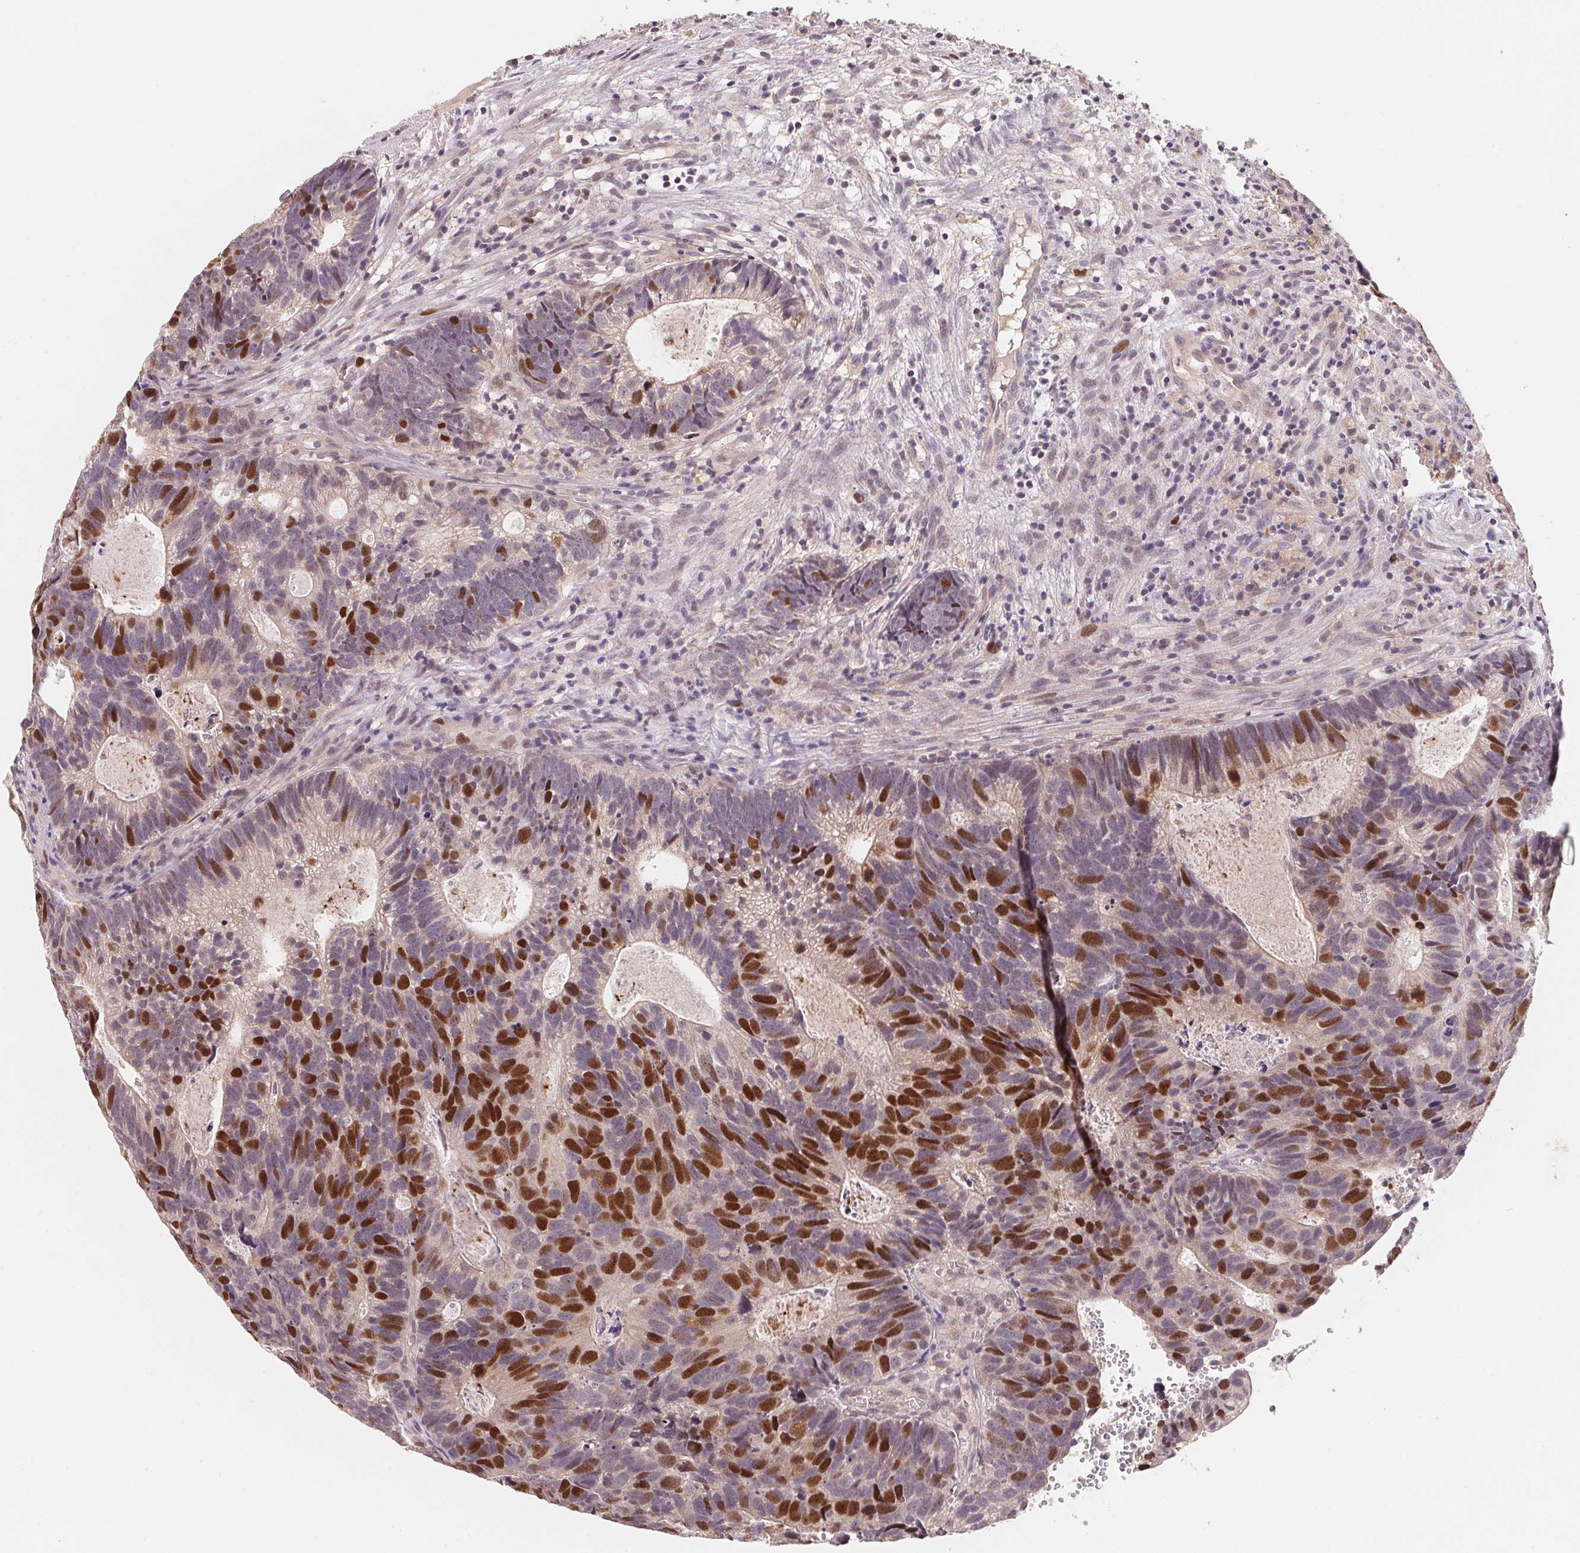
{"staining": {"intensity": "strong", "quantity": "25%-75%", "location": "nuclear"}, "tissue": "head and neck cancer", "cell_type": "Tumor cells", "image_type": "cancer", "snomed": [{"axis": "morphology", "description": "Adenocarcinoma, NOS"}, {"axis": "topography", "description": "Head-Neck"}], "caption": "DAB immunohistochemical staining of head and neck cancer (adenocarcinoma) shows strong nuclear protein positivity in approximately 25%-75% of tumor cells.", "gene": "KIFC1", "patient": {"sex": "male", "age": 62}}